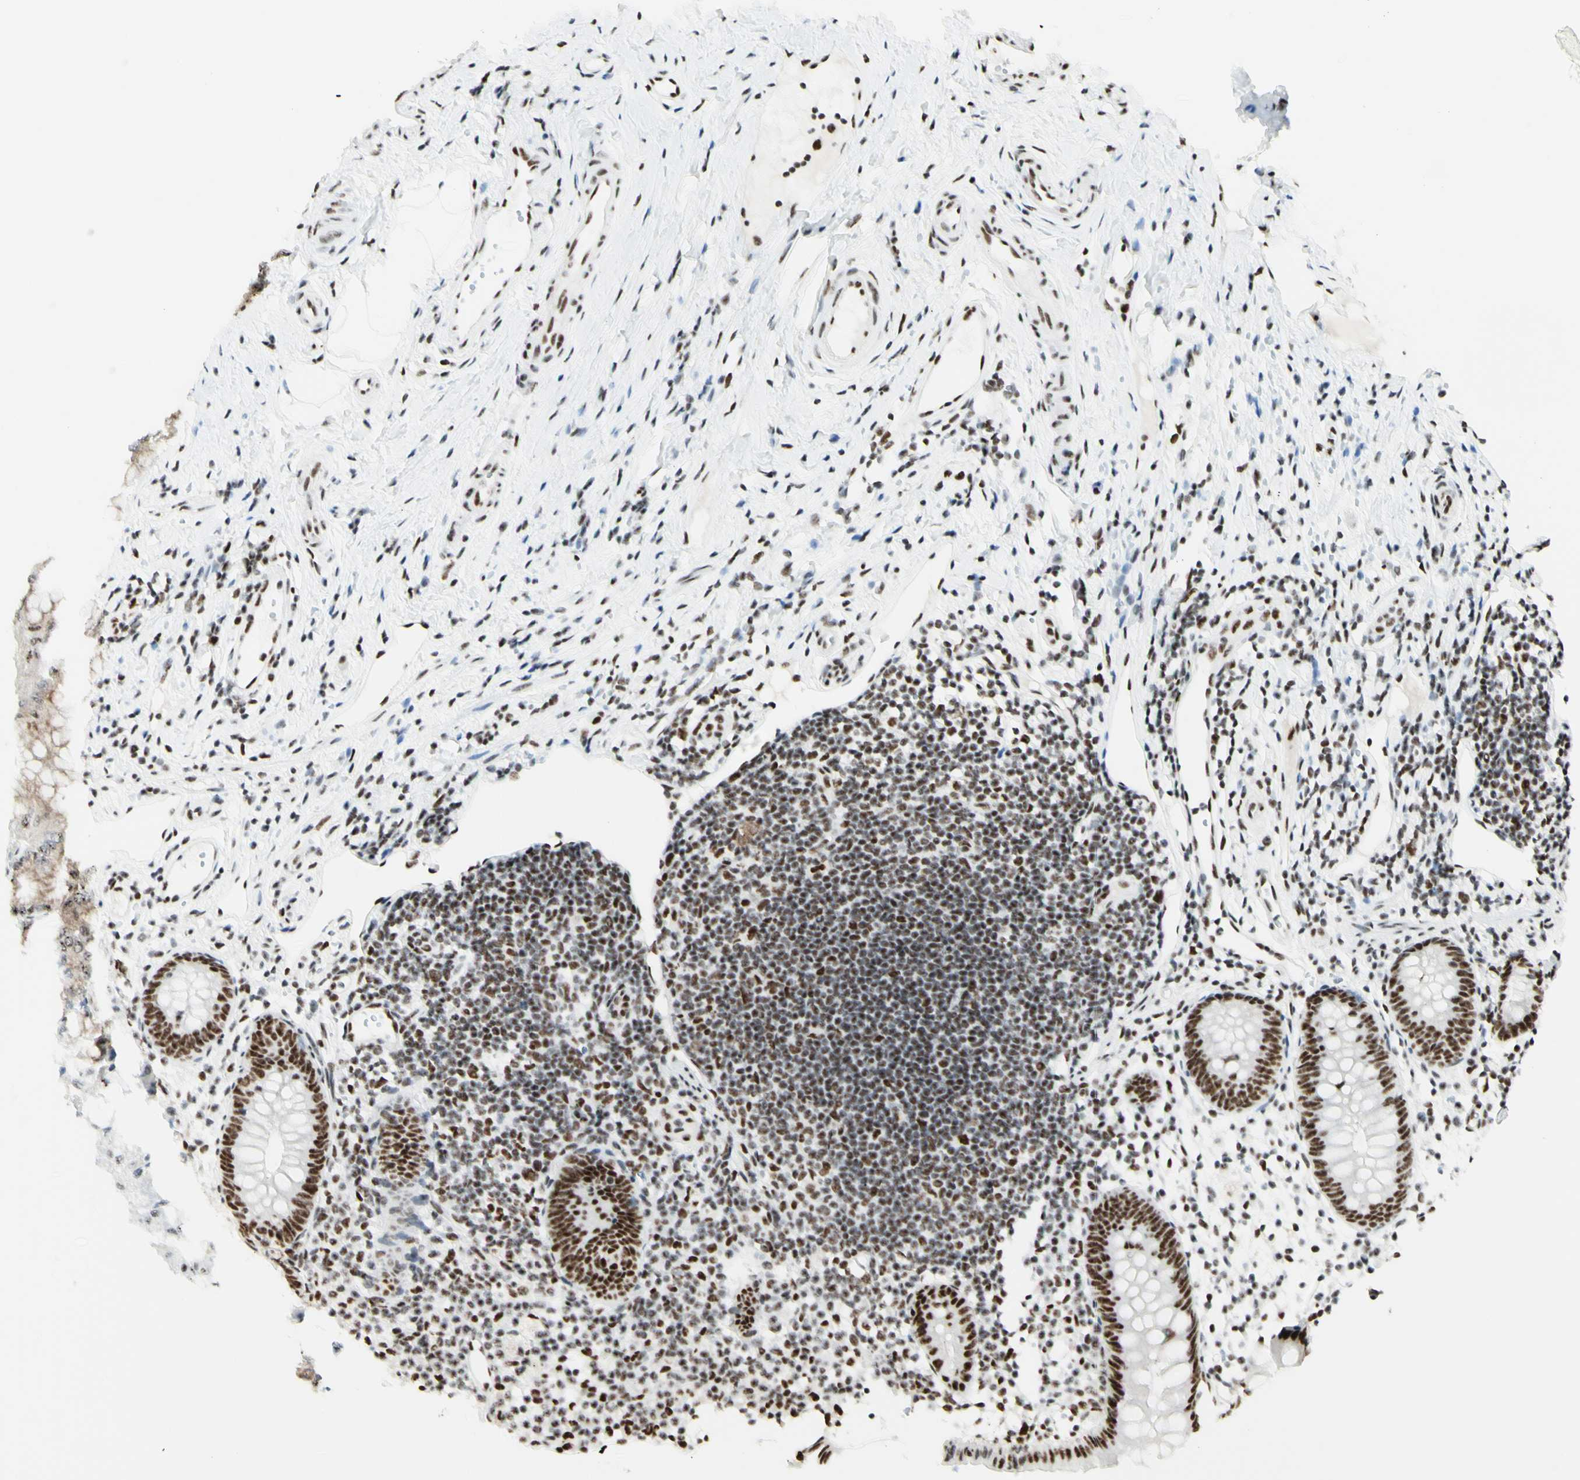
{"staining": {"intensity": "strong", "quantity": ">75%", "location": "nuclear"}, "tissue": "appendix", "cell_type": "Glandular cells", "image_type": "normal", "snomed": [{"axis": "morphology", "description": "Normal tissue, NOS"}, {"axis": "topography", "description": "Appendix"}], "caption": "Benign appendix reveals strong nuclear staining in approximately >75% of glandular cells (DAB = brown stain, brightfield microscopy at high magnification)..", "gene": "WTAP", "patient": {"sex": "female", "age": 20}}